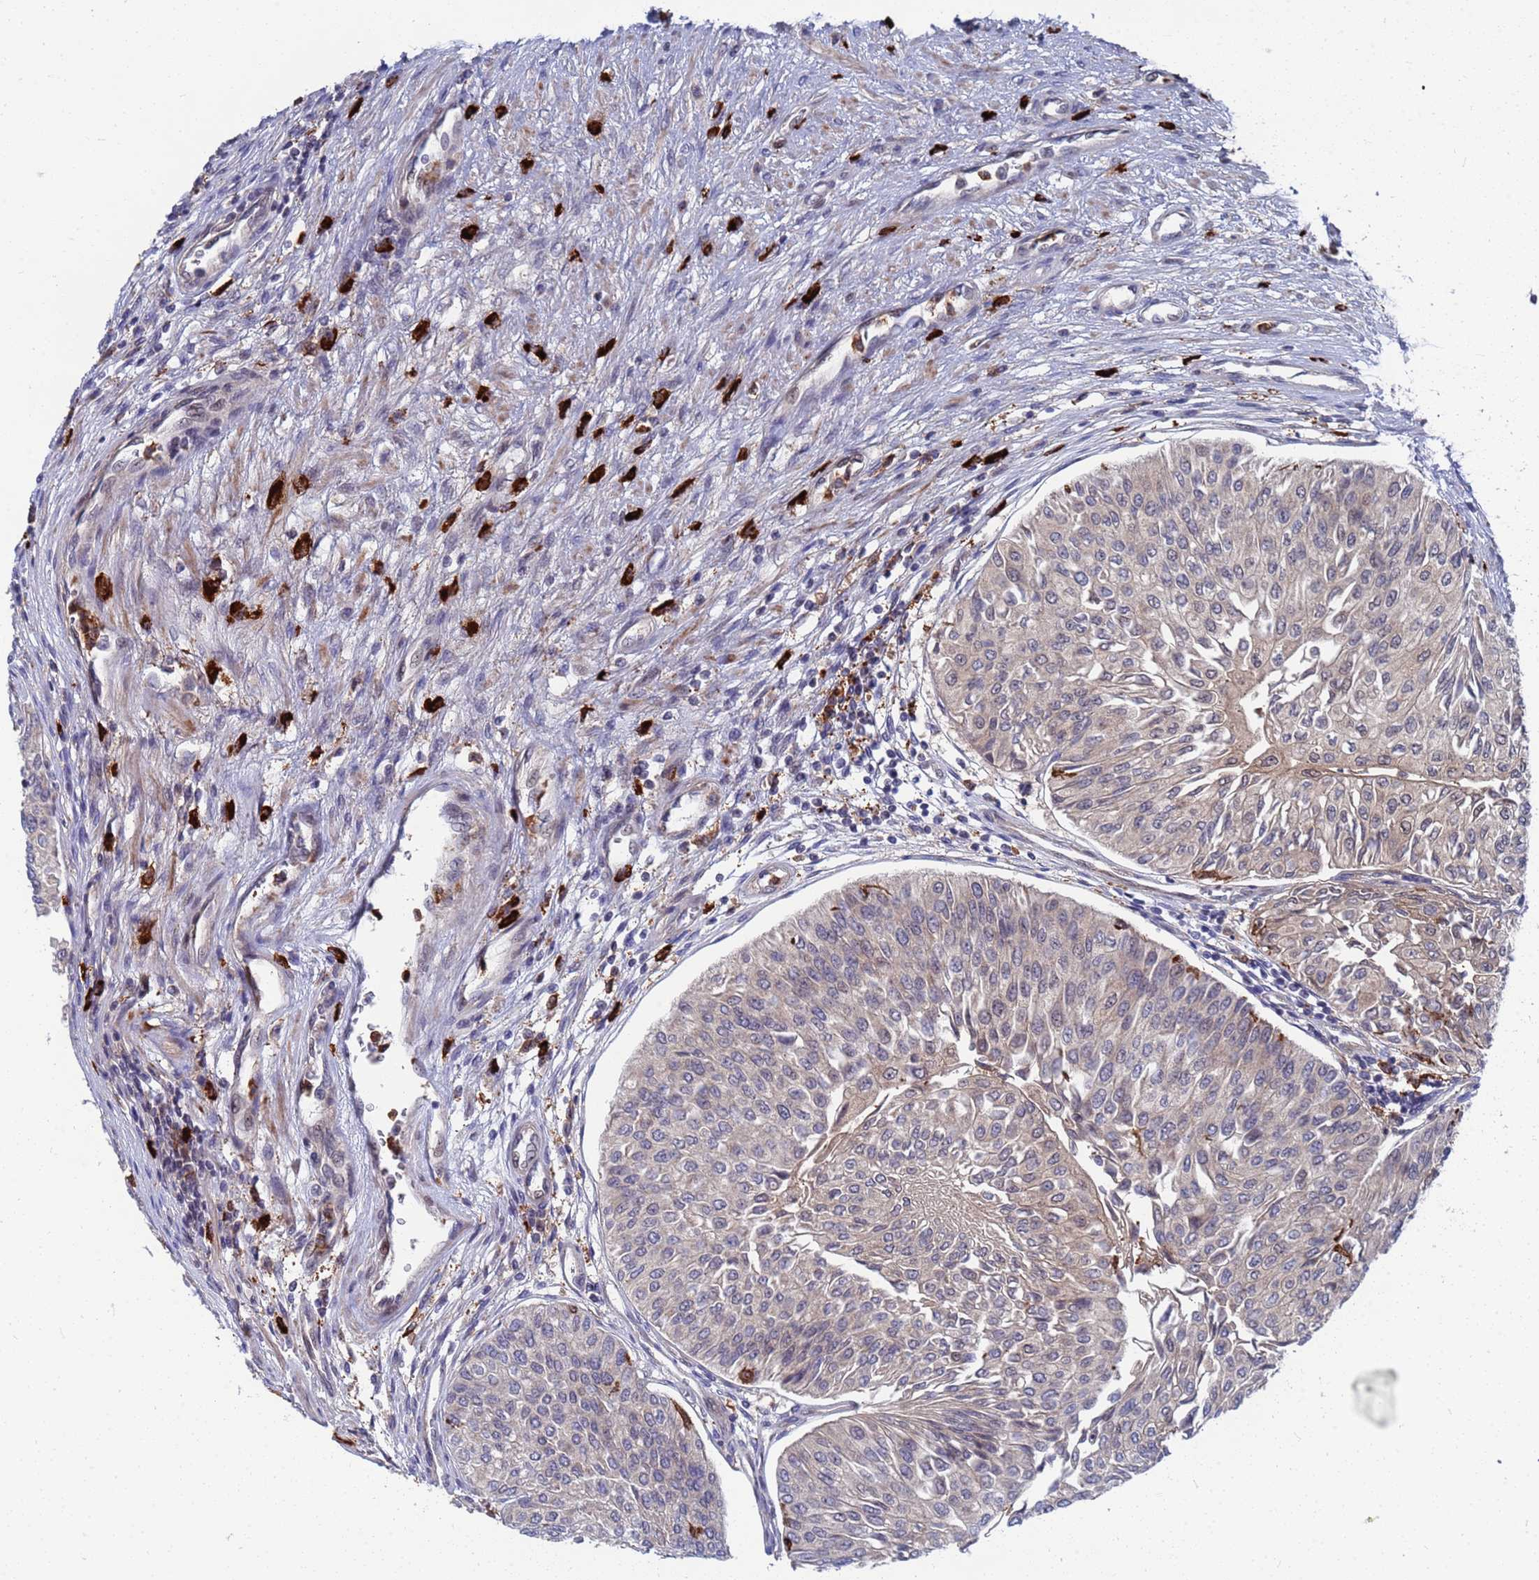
{"staining": {"intensity": "weak", "quantity": "<25%", "location": "cytoplasmic/membranous"}, "tissue": "urothelial cancer", "cell_type": "Tumor cells", "image_type": "cancer", "snomed": [{"axis": "morphology", "description": "Urothelial carcinoma, Low grade"}, {"axis": "topography", "description": "Urinary bladder"}], "caption": "Urothelial carcinoma (low-grade) stained for a protein using IHC exhibits no positivity tumor cells.", "gene": "TMBIM6", "patient": {"sex": "male", "age": 67}}